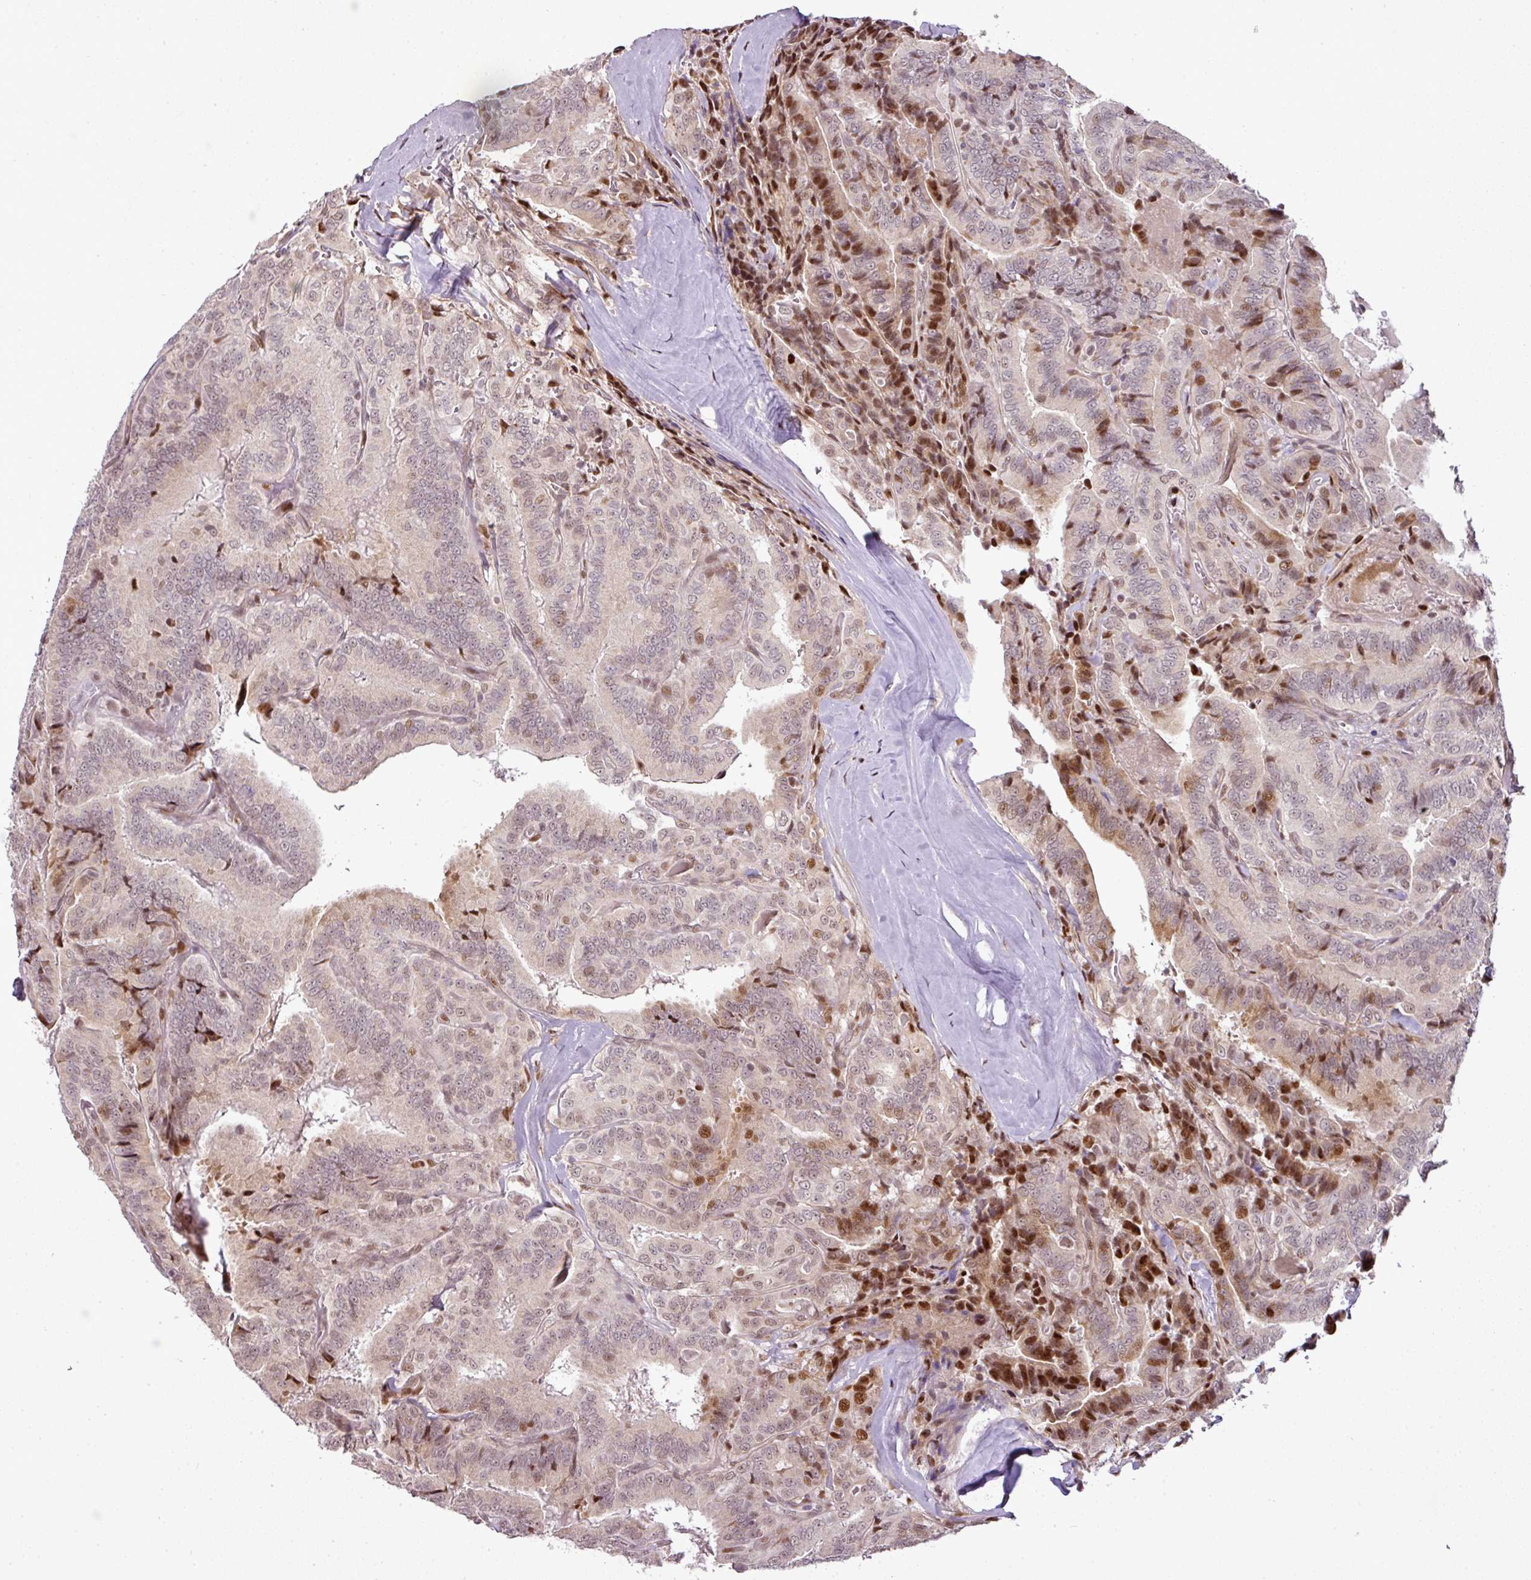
{"staining": {"intensity": "moderate", "quantity": "25%-75%", "location": "cytoplasmic/membranous,nuclear"}, "tissue": "thyroid cancer", "cell_type": "Tumor cells", "image_type": "cancer", "snomed": [{"axis": "morphology", "description": "Papillary adenocarcinoma, NOS"}, {"axis": "topography", "description": "Thyroid gland"}], "caption": "A histopathology image of human papillary adenocarcinoma (thyroid) stained for a protein shows moderate cytoplasmic/membranous and nuclear brown staining in tumor cells.", "gene": "MYSM1", "patient": {"sex": "male", "age": 61}}